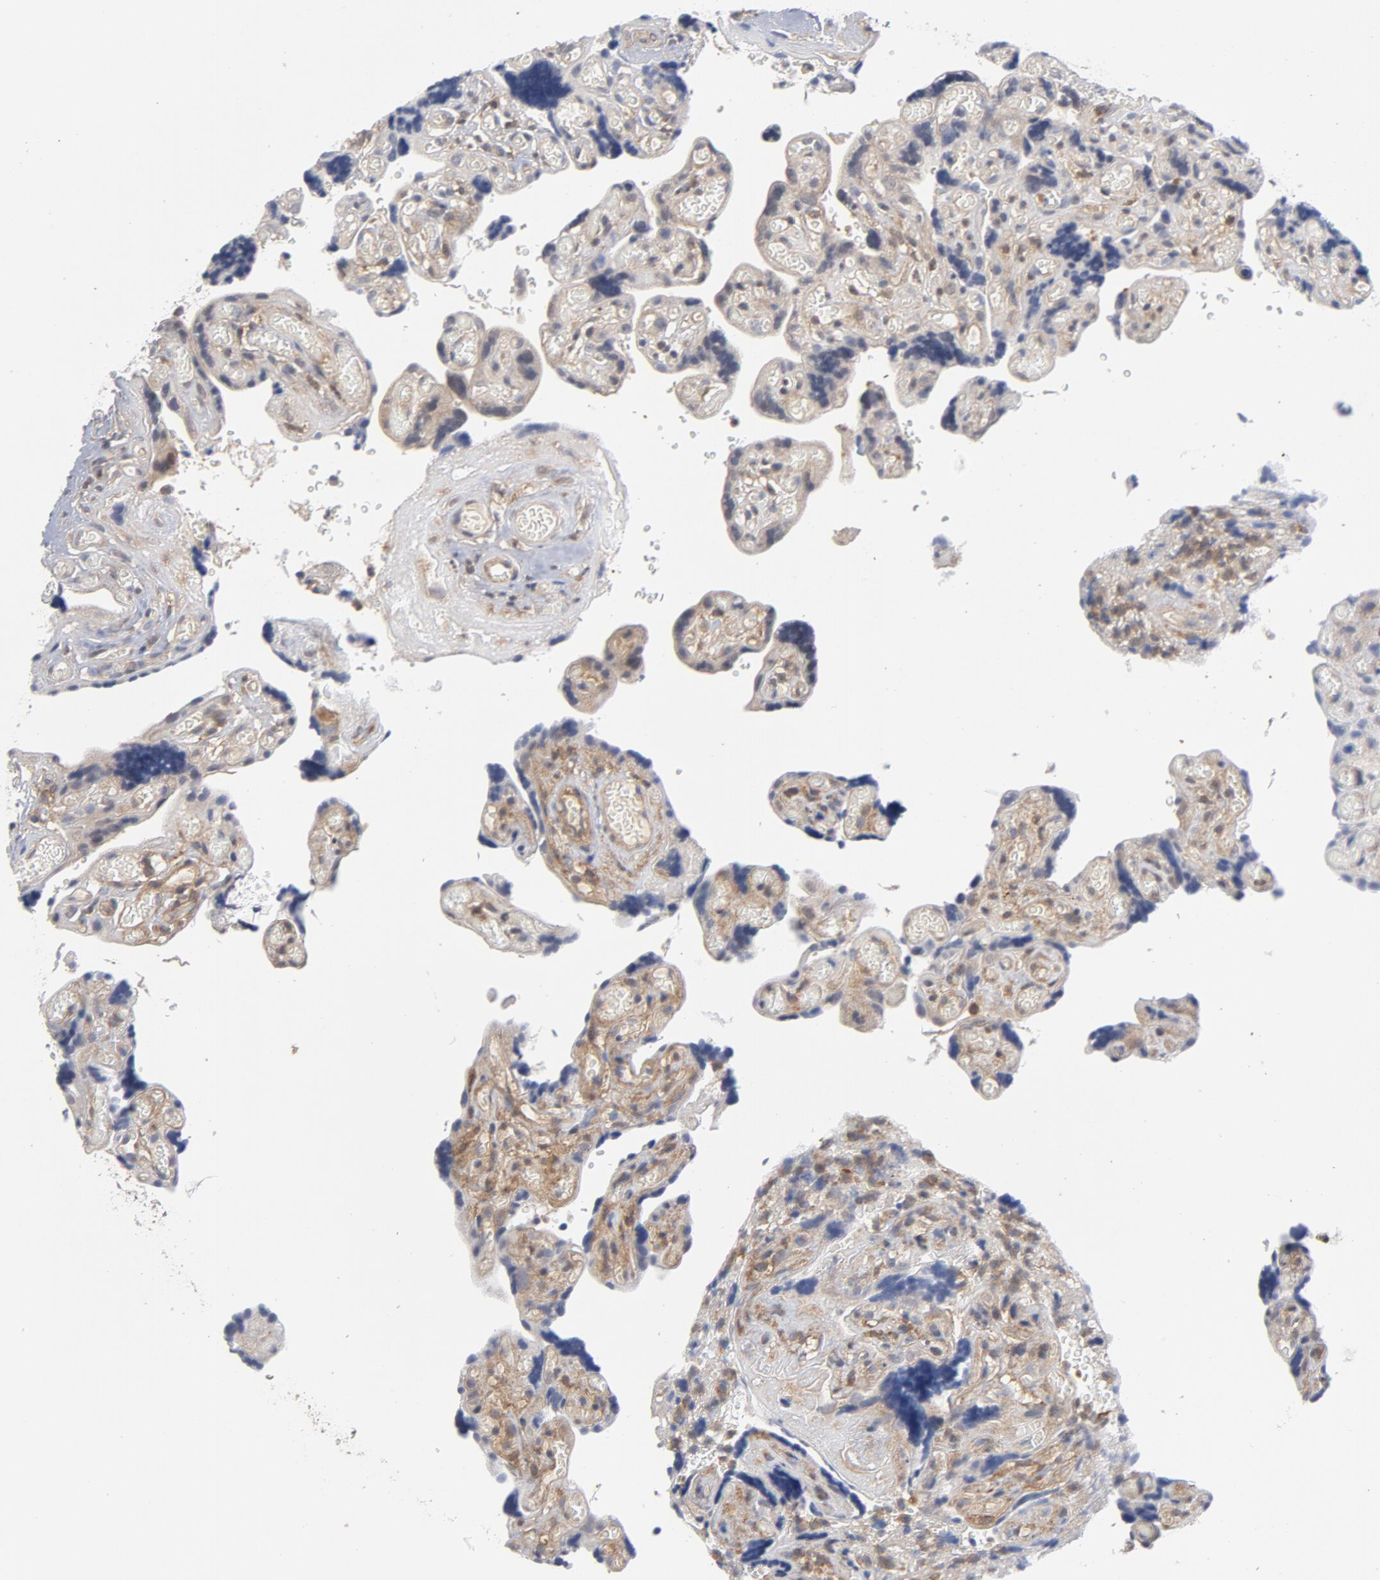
{"staining": {"intensity": "moderate", "quantity": ">75%", "location": "cytoplasmic/membranous"}, "tissue": "placenta", "cell_type": "Decidual cells", "image_type": "normal", "snomed": [{"axis": "morphology", "description": "Normal tissue, NOS"}, {"axis": "topography", "description": "Placenta"}], "caption": "Brown immunohistochemical staining in unremarkable human placenta demonstrates moderate cytoplasmic/membranous staining in about >75% of decidual cells.", "gene": "TRADD", "patient": {"sex": "female", "age": 30}}